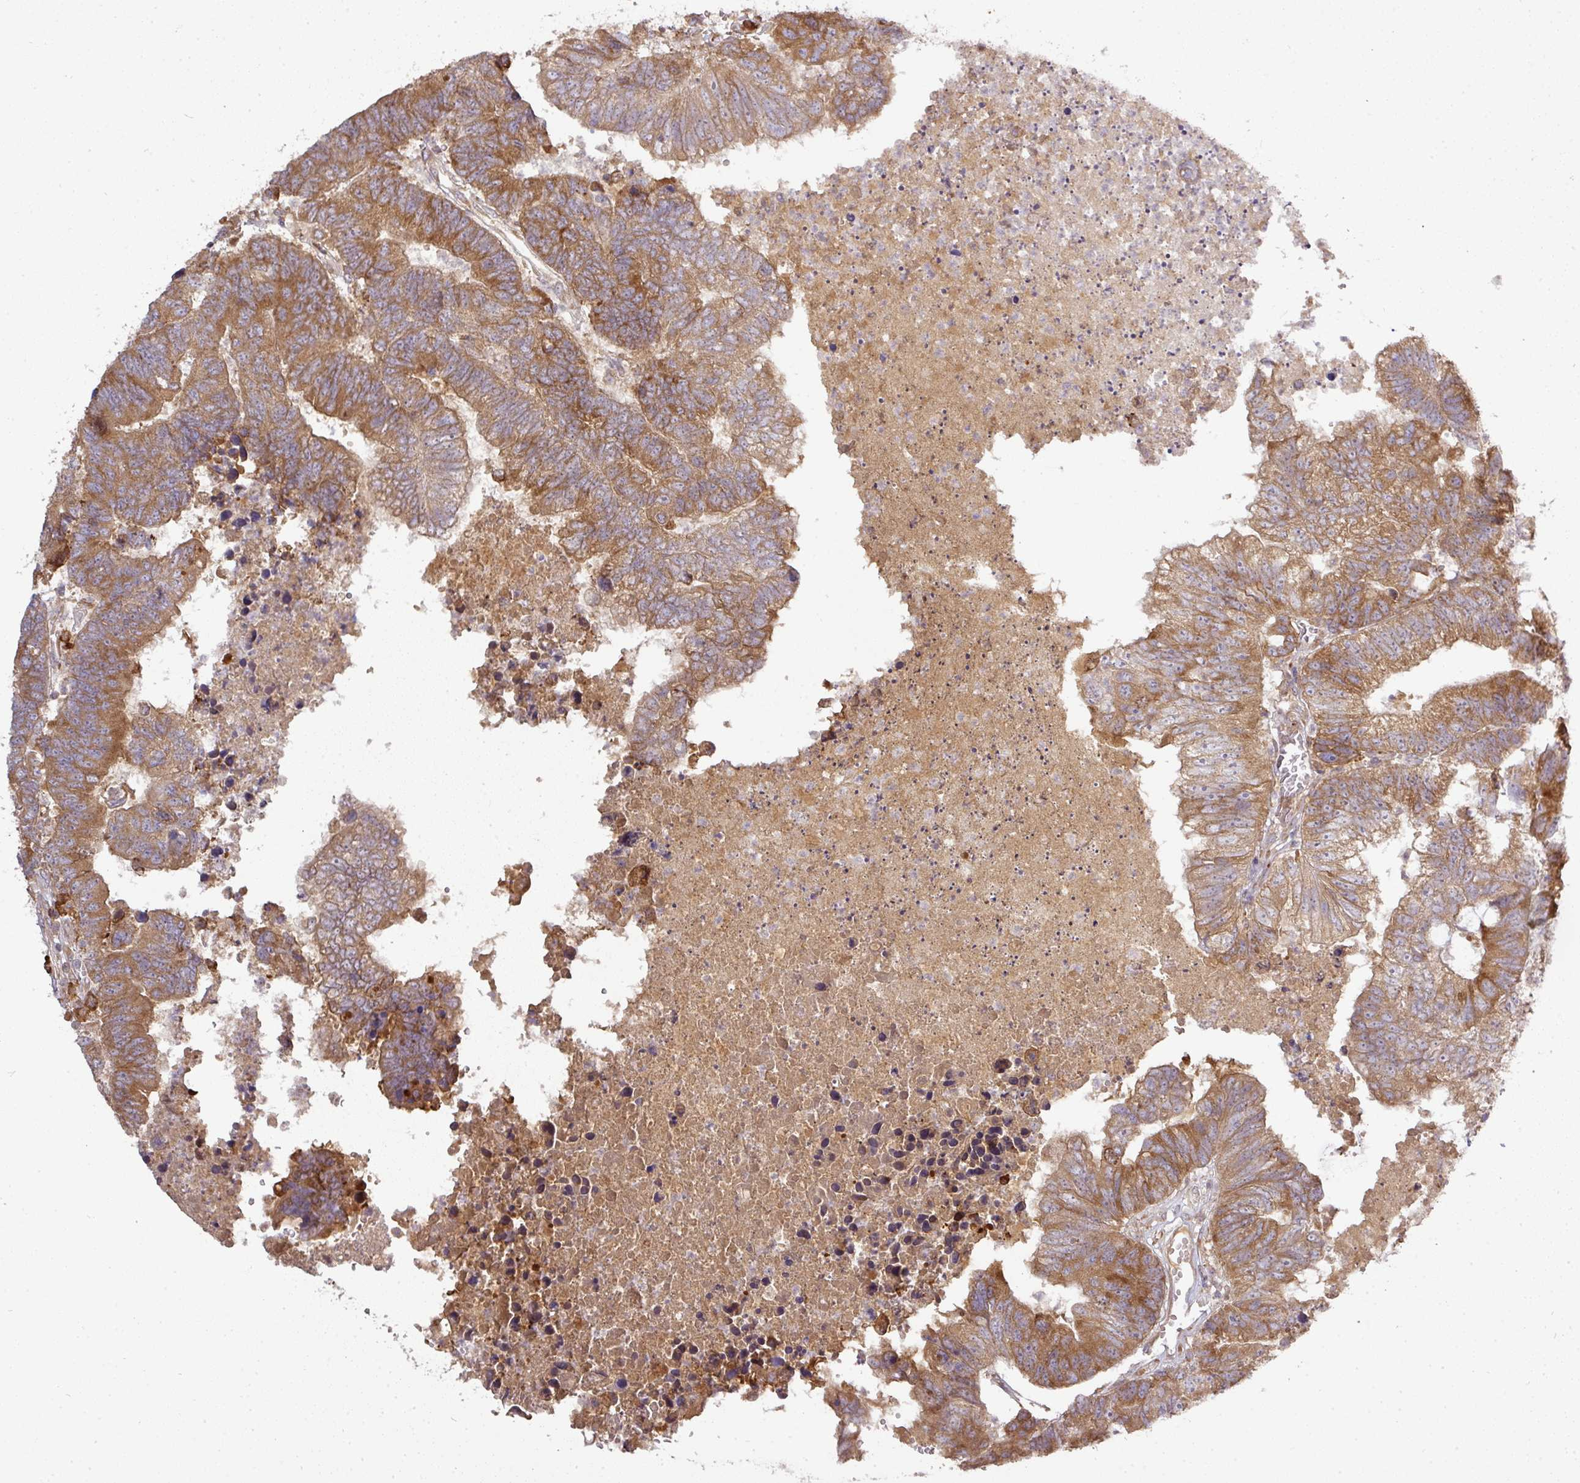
{"staining": {"intensity": "moderate", "quantity": ">75%", "location": "cytoplasmic/membranous"}, "tissue": "colorectal cancer", "cell_type": "Tumor cells", "image_type": "cancer", "snomed": [{"axis": "morphology", "description": "Adenocarcinoma, NOS"}, {"axis": "topography", "description": "Colon"}], "caption": "Brown immunohistochemical staining in colorectal adenocarcinoma exhibits moderate cytoplasmic/membranous expression in about >75% of tumor cells. The protein of interest is shown in brown color, while the nuclei are stained blue.", "gene": "GALP", "patient": {"sex": "female", "age": 48}}